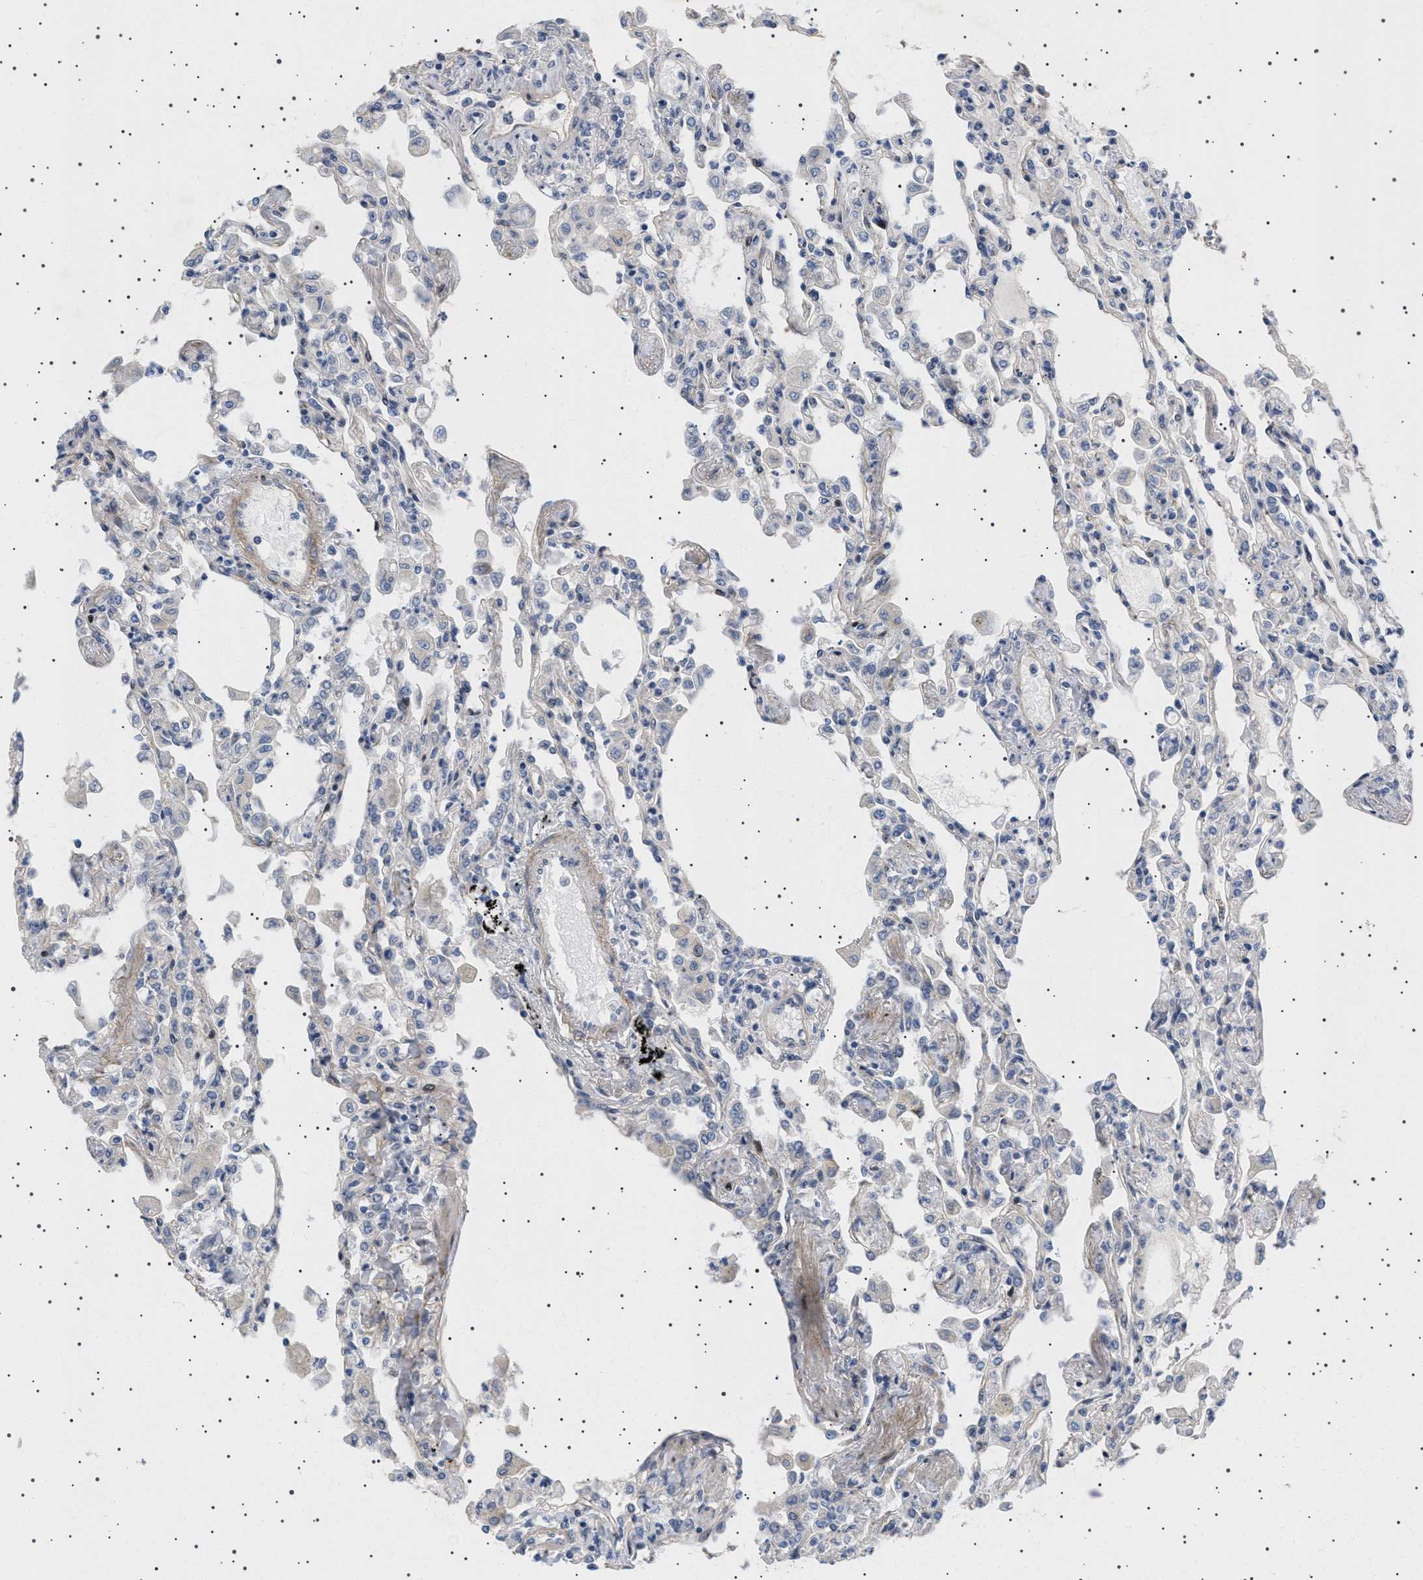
{"staining": {"intensity": "negative", "quantity": "none", "location": "none"}, "tissue": "lung", "cell_type": "Alveolar cells", "image_type": "normal", "snomed": [{"axis": "morphology", "description": "Normal tissue, NOS"}, {"axis": "topography", "description": "Bronchus"}, {"axis": "topography", "description": "Lung"}], "caption": "Immunohistochemistry of normal human lung demonstrates no staining in alveolar cells. (DAB (3,3'-diaminobenzidine) immunohistochemistry (IHC) visualized using brightfield microscopy, high magnification).", "gene": "HTR1A", "patient": {"sex": "female", "age": 49}}